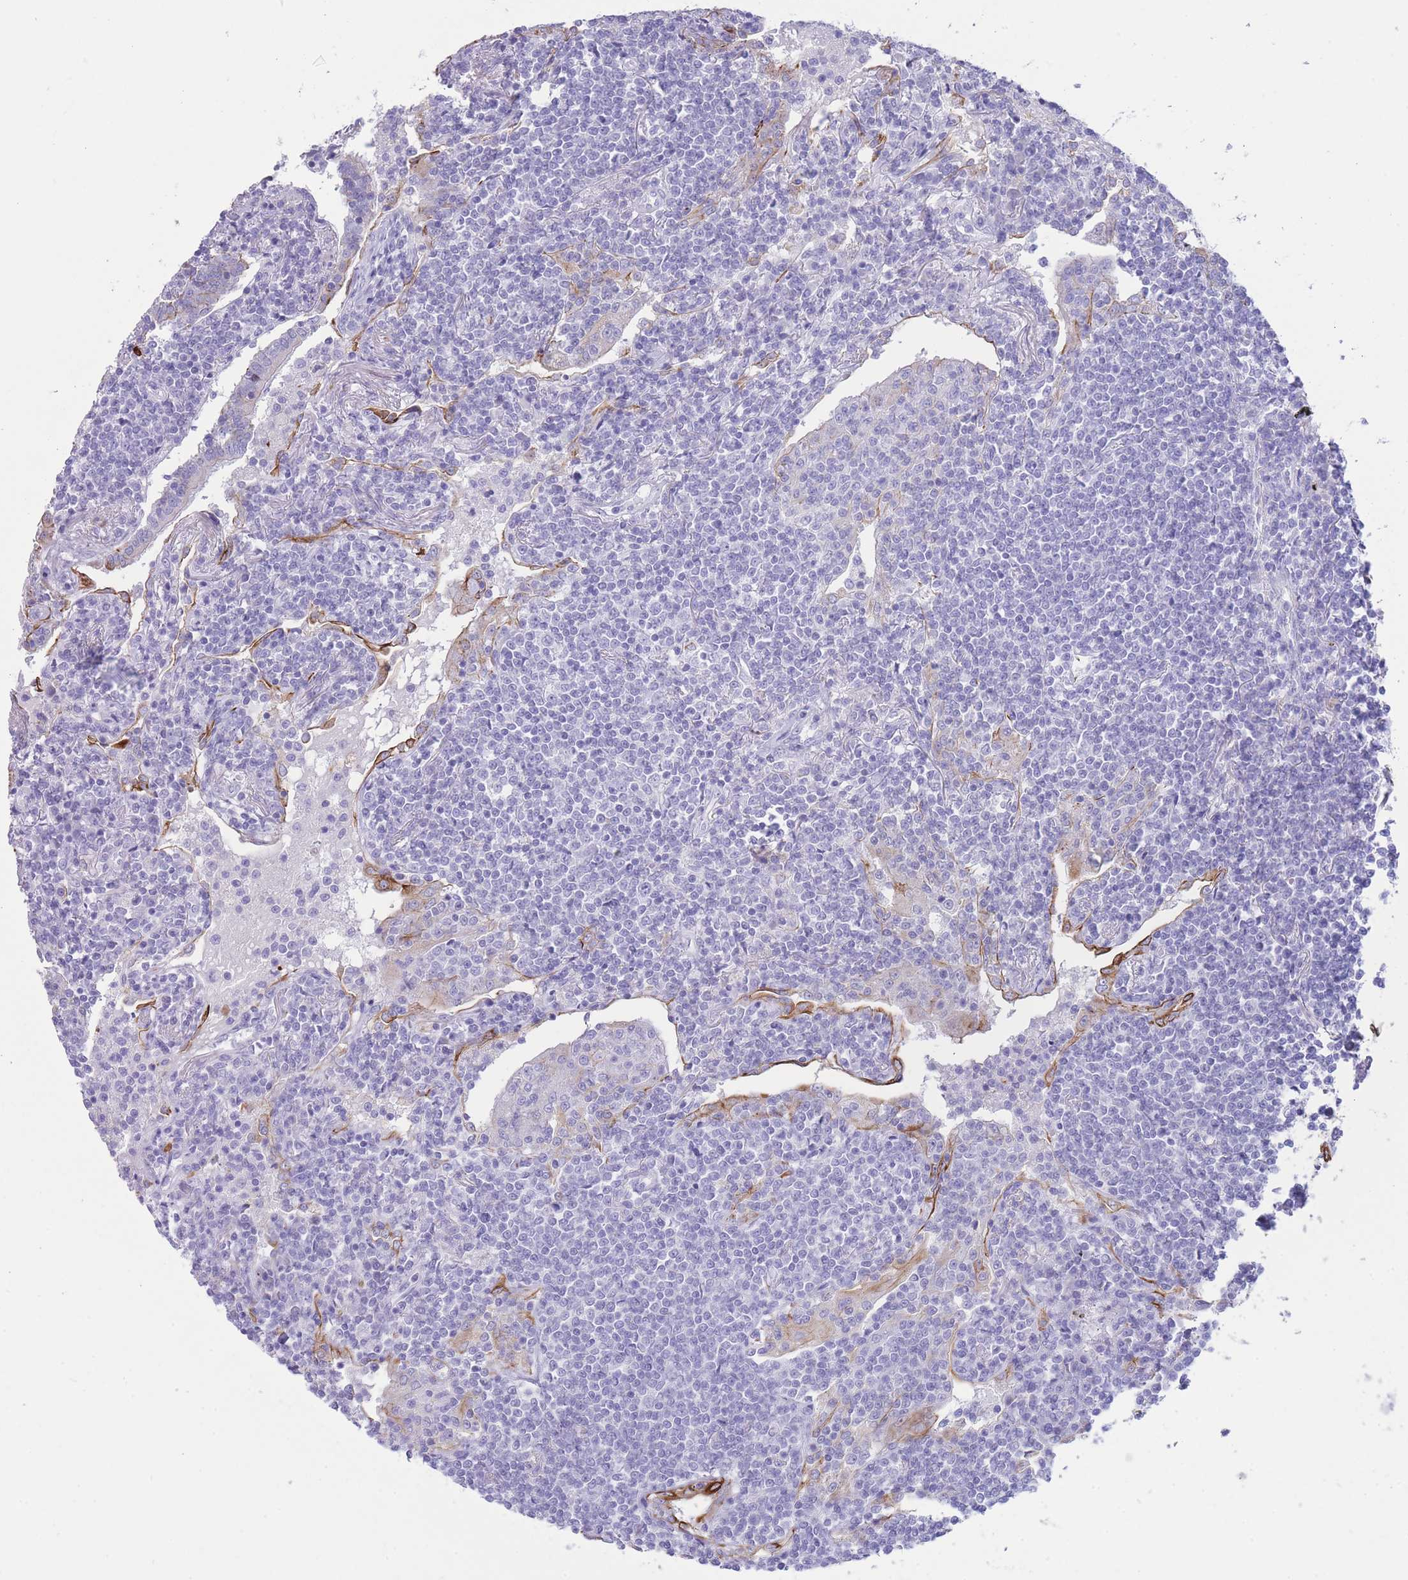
{"staining": {"intensity": "negative", "quantity": "none", "location": "none"}, "tissue": "lymphoma", "cell_type": "Tumor cells", "image_type": "cancer", "snomed": [{"axis": "morphology", "description": "Malignant lymphoma, non-Hodgkin's type, Low grade"}, {"axis": "topography", "description": "Lung"}], "caption": "High power microscopy image of an immunohistochemistry (IHC) image of lymphoma, revealing no significant expression in tumor cells.", "gene": "VWA8", "patient": {"sex": "female", "age": 71}}